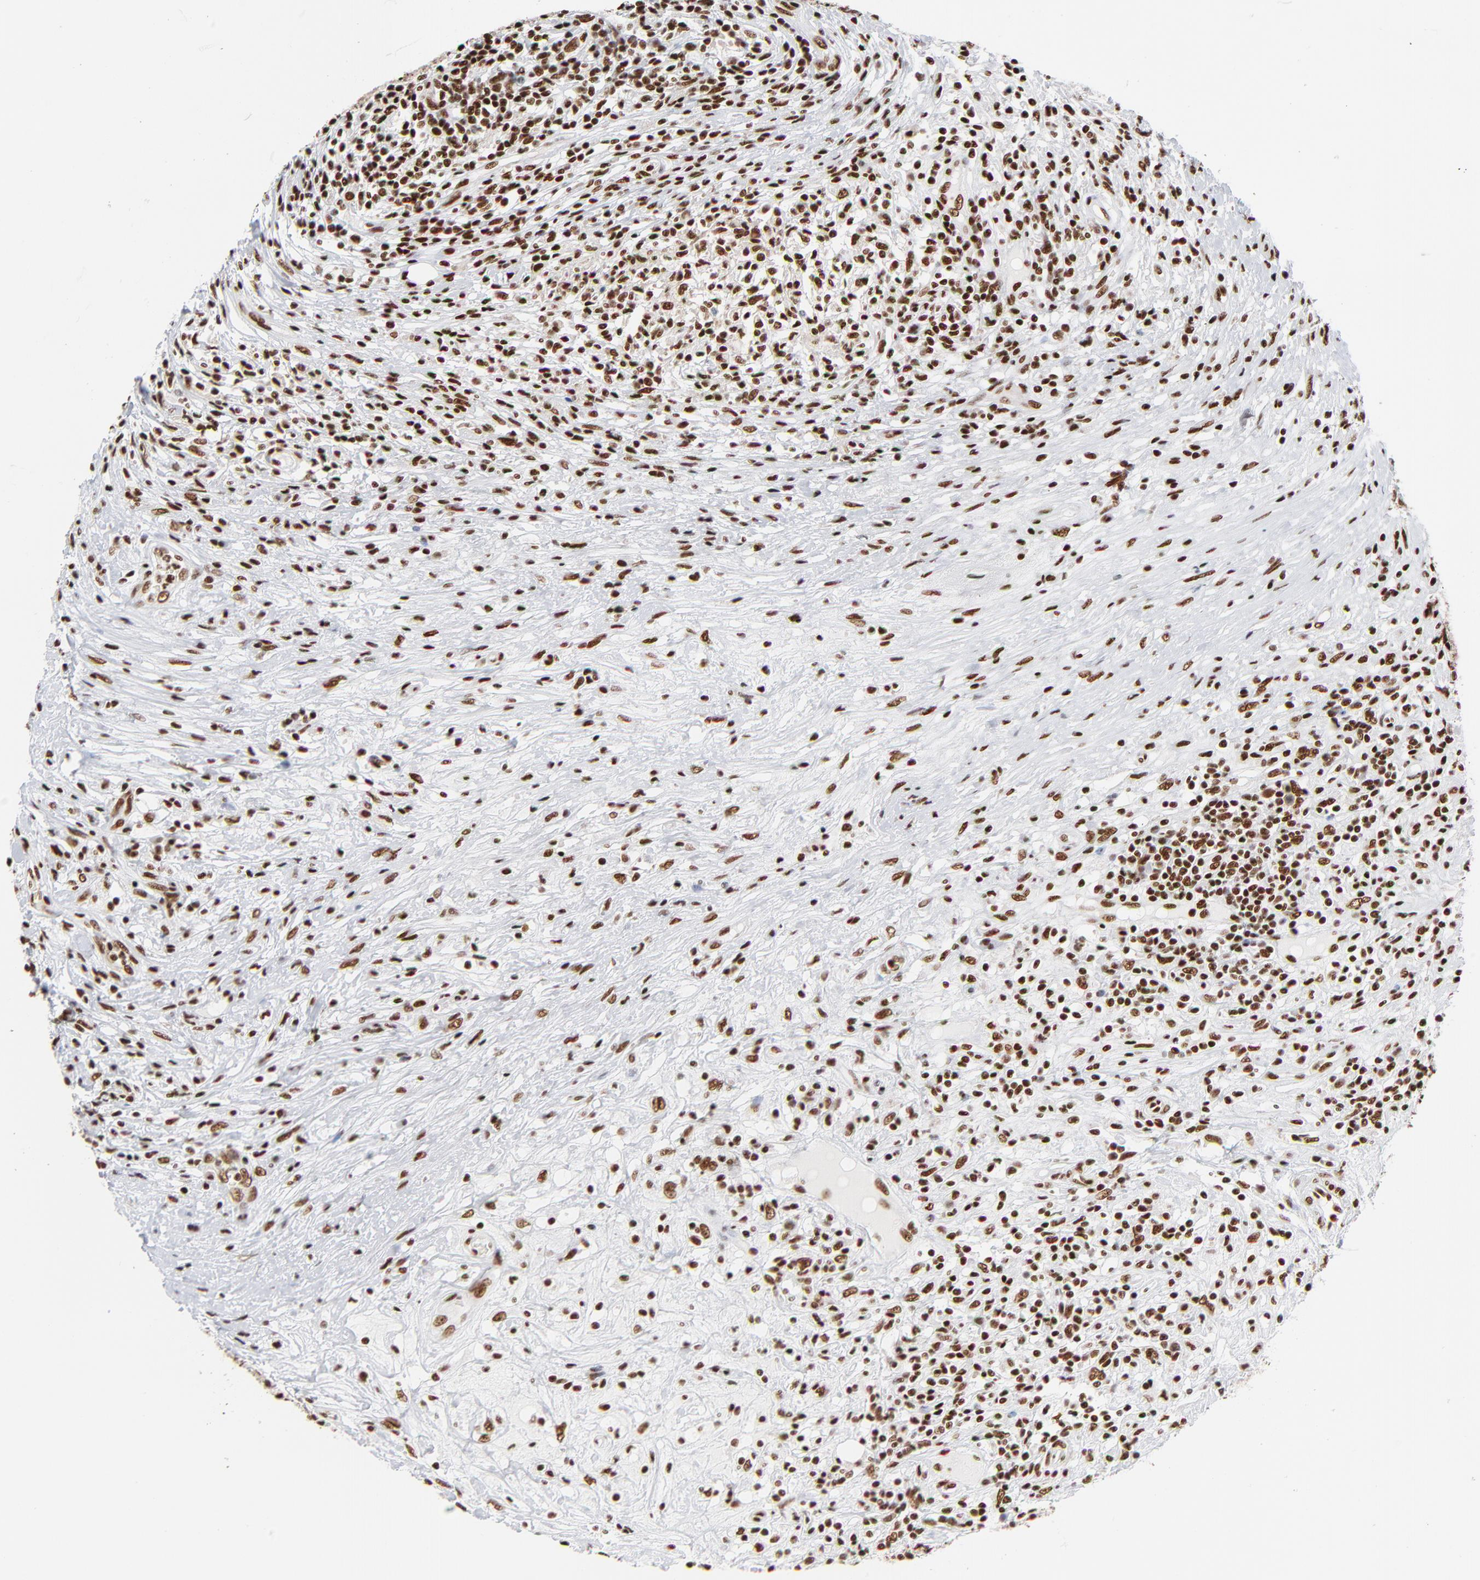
{"staining": {"intensity": "strong", "quantity": ">75%", "location": "nuclear"}, "tissue": "lymphoma", "cell_type": "Tumor cells", "image_type": "cancer", "snomed": [{"axis": "morphology", "description": "Malignant lymphoma, non-Hodgkin's type, High grade"}, {"axis": "topography", "description": "Lymph node"}], "caption": "Lymphoma stained with a brown dye displays strong nuclear positive expression in approximately >75% of tumor cells.", "gene": "CREB1", "patient": {"sex": "female", "age": 84}}